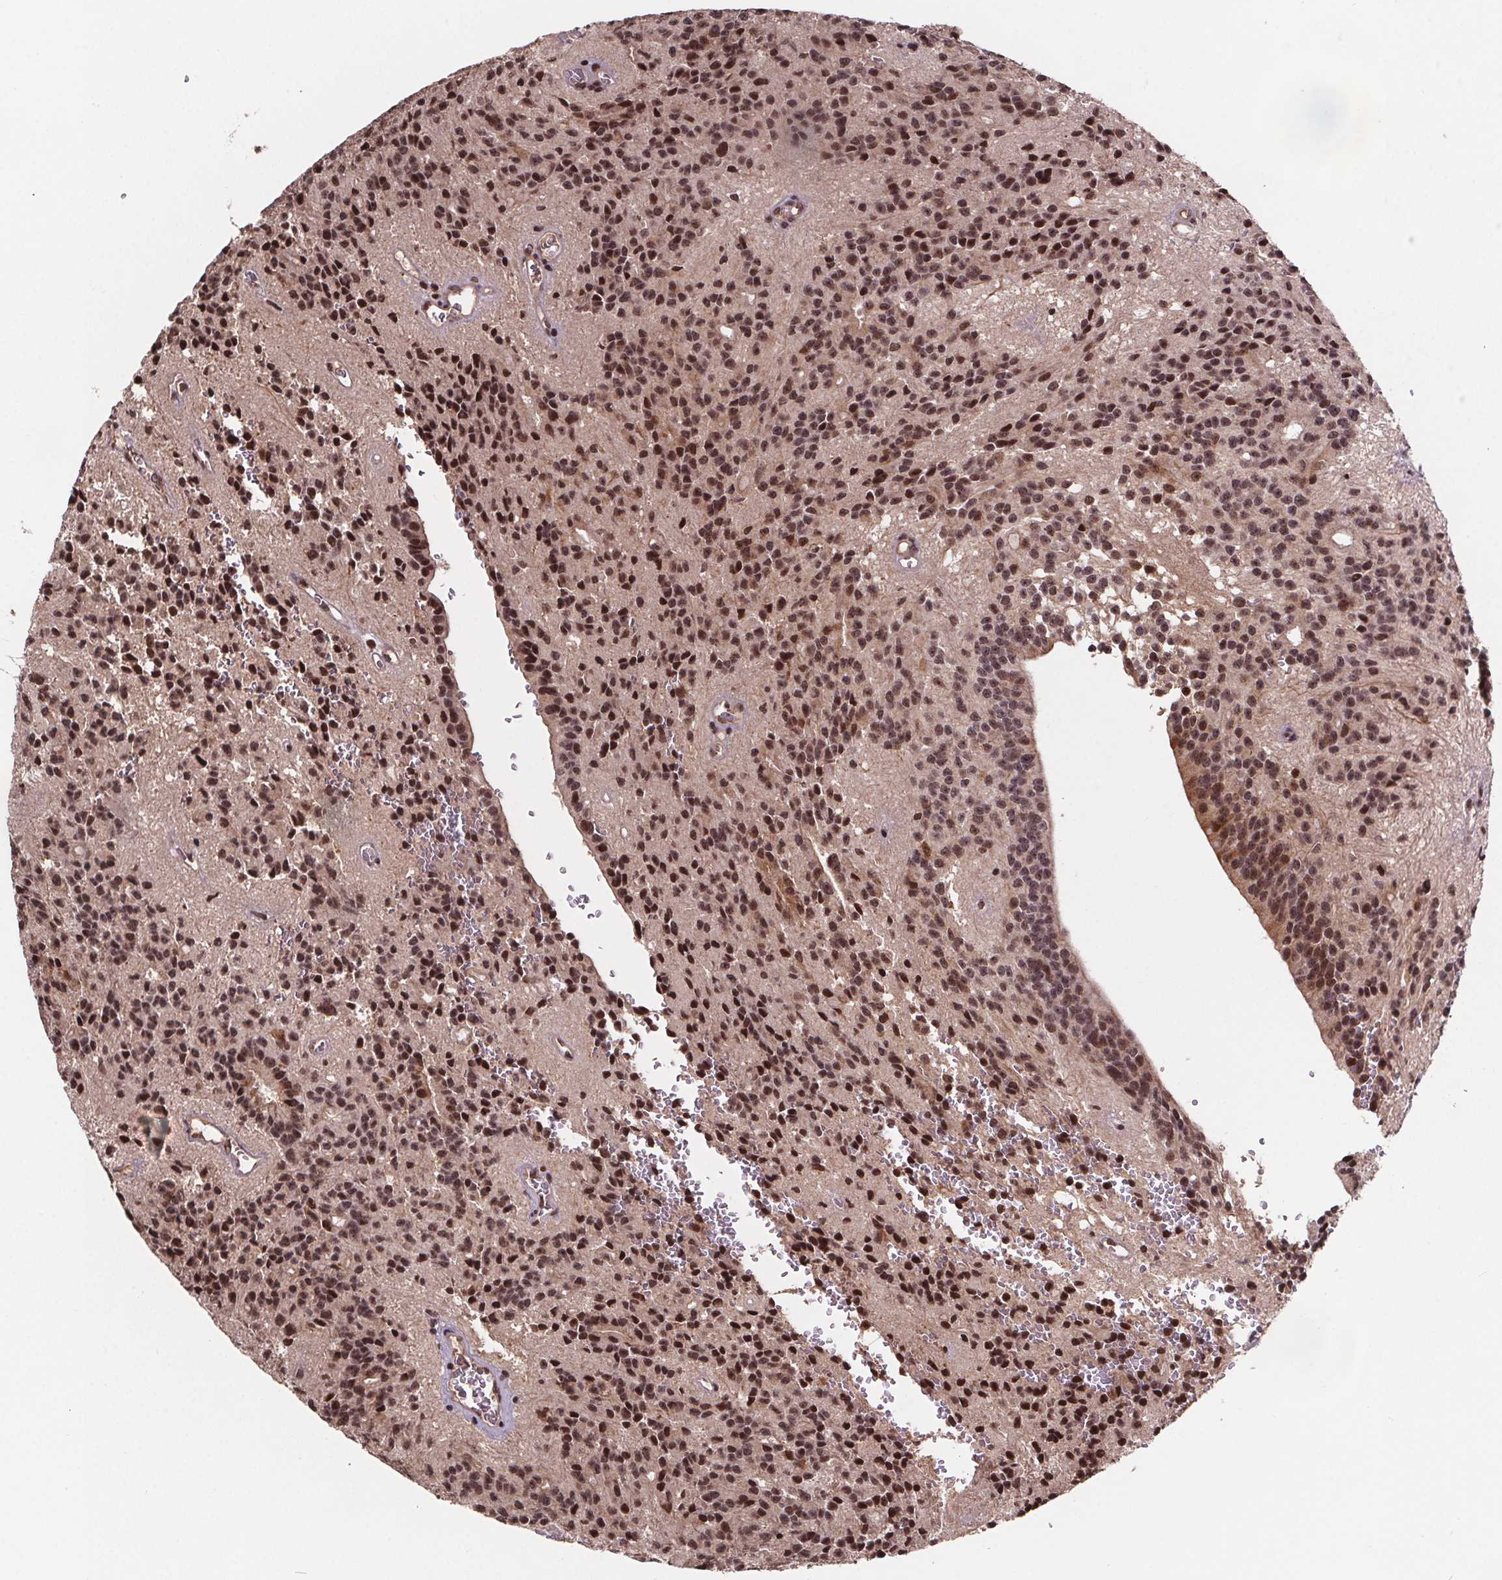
{"staining": {"intensity": "moderate", "quantity": ">75%", "location": "nuclear"}, "tissue": "glioma", "cell_type": "Tumor cells", "image_type": "cancer", "snomed": [{"axis": "morphology", "description": "Glioma, malignant, Low grade"}, {"axis": "topography", "description": "Brain"}], "caption": "Immunohistochemical staining of glioma demonstrates medium levels of moderate nuclear protein positivity in approximately >75% of tumor cells. Using DAB (brown) and hematoxylin (blue) stains, captured at high magnification using brightfield microscopy.", "gene": "JARID2", "patient": {"sex": "male", "age": 31}}